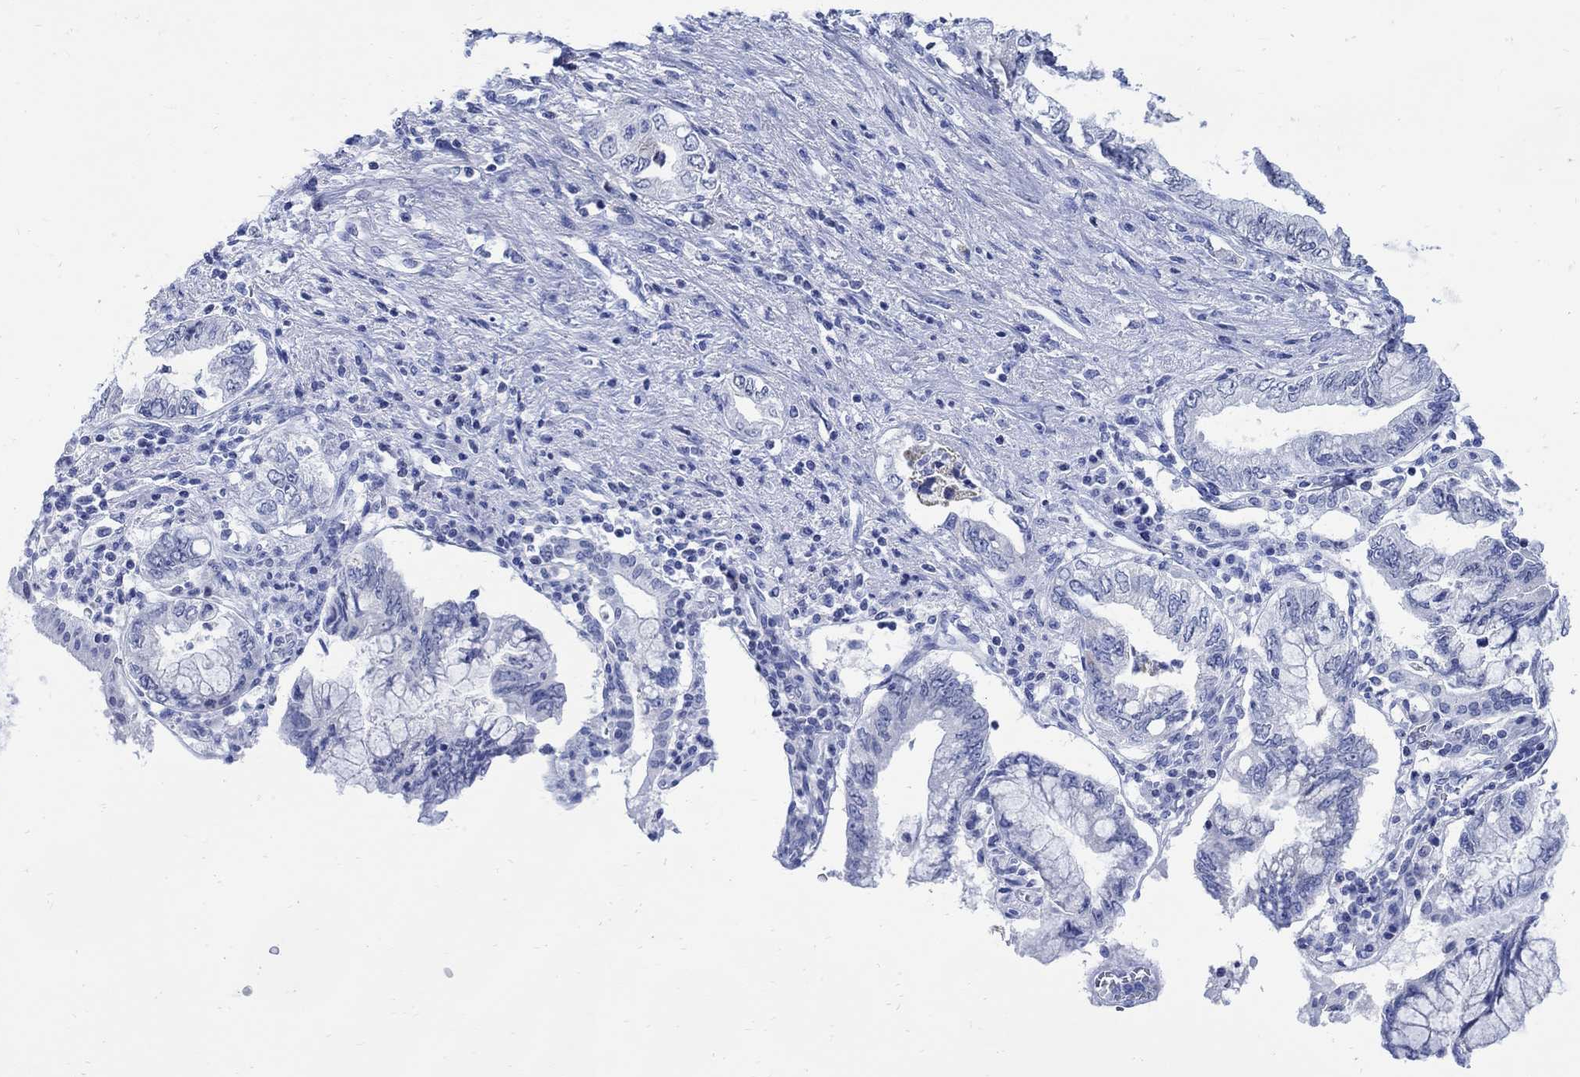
{"staining": {"intensity": "negative", "quantity": "none", "location": "none"}, "tissue": "pancreatic cancer", "cell_type": "Tumor cells", "image_type": "cancer", "snomed": [{"axis": "morphology", "description": "Adenocarcinoma, NOS"}, {"axis": "topography", "description": "Pancreas"}], "caption": "Micrograph shows no protein expression in tumor cells of adenocarcinoma (pancreatic) tissue.", "gene": "CPLX2", "patient": {"sex": "female", "age": 73}}